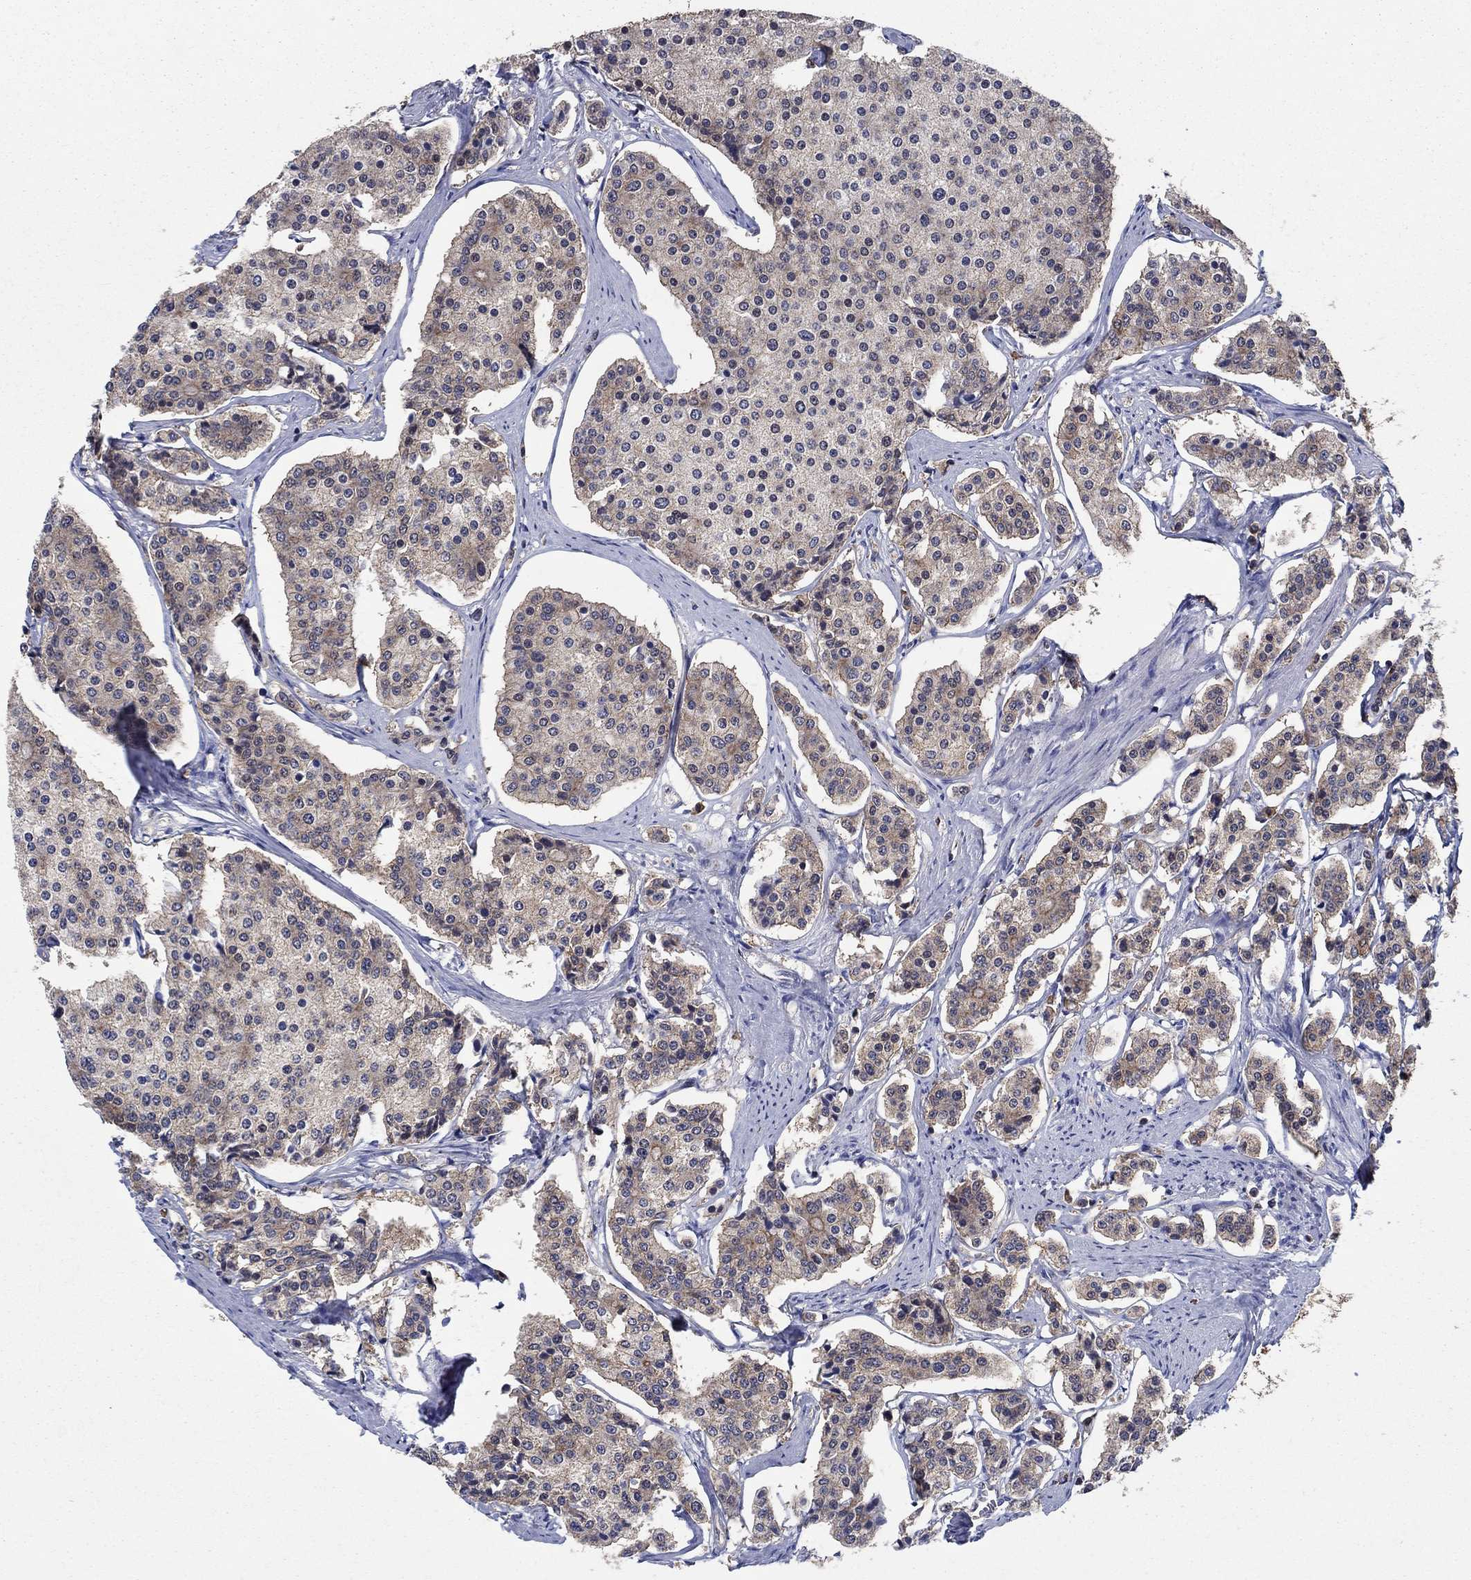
{"staining": {"intensity": "weak", "quantity": "25%-75%", "location": "cytoplasmic/membranous"}, "tissue": "carcinoid", "cell_type": "Tumor cells", "image_type": "cancer", "snomed": [{"axis": "morphology", "description": "Carcinoid, malignant, NOS"}, {"axis": "topography", "description": "Small intestine"}], "caption": "This micrograph shows carcinoid stained with immunohistochemistry (IHC) to label a protein in brown. The cytoplasmic/membranous of tumor cells show weak positivity for the protein. Nuclei are counter-stained blue.", "gene": "AGFG2", "patient": {"sex": "female", "age": 65}}